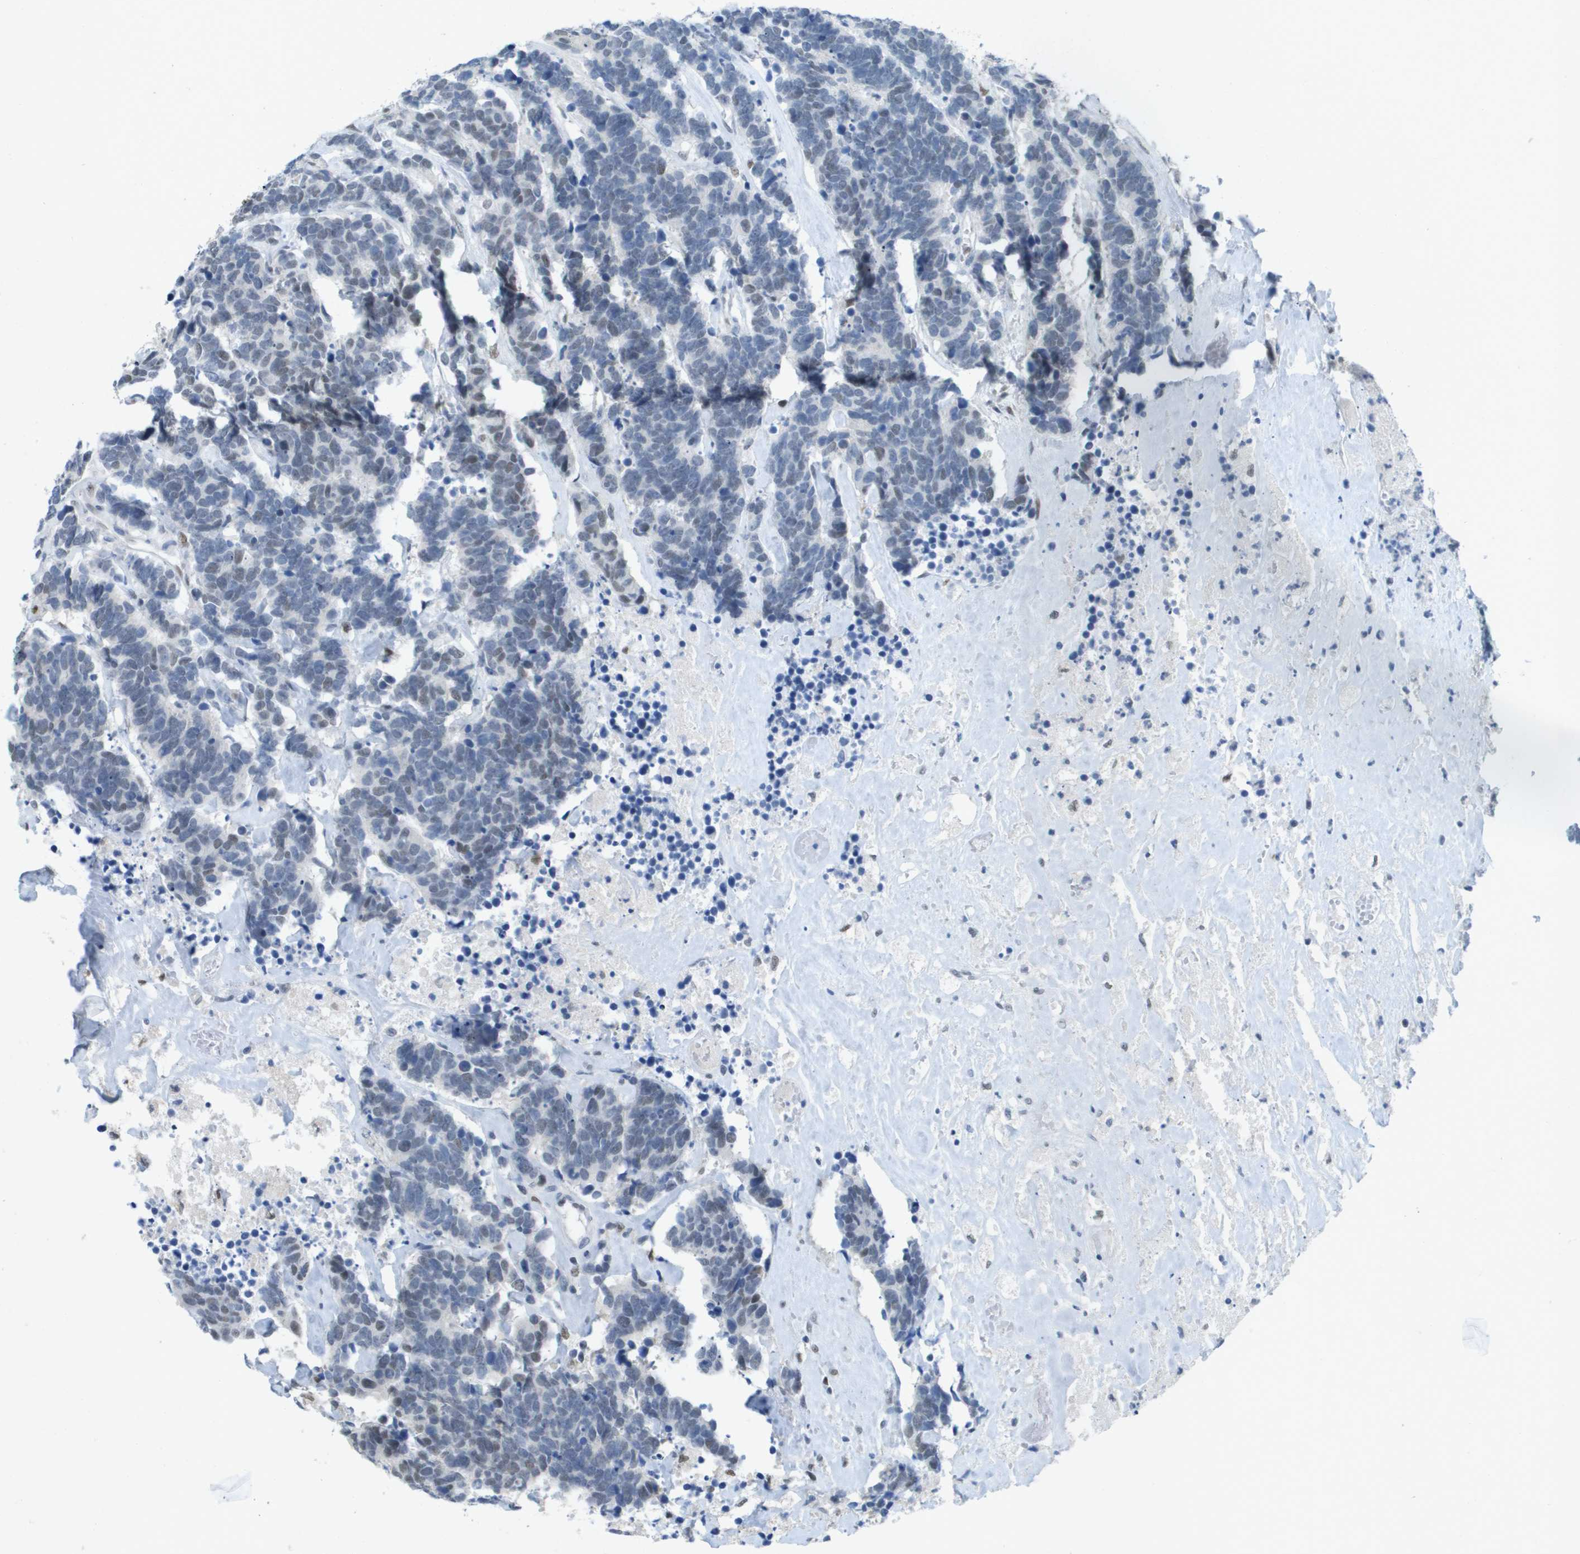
{"staining": {"intensity": "weak", "quantity": "<25%", "location": "nuclear"}, "tissue": "carcinoid", "cell_type": "Tumor cells", "image_type": "cancer", "snomed": [{"axis": "morphology", "description": "Carcinoma, NOS"}, {"axis": "morphology", "description": "Carcinoid, malignant, NOS"}, {"axis": "topography", "description": "Urinary bladder"}], "caption": "A high-resolution photomicrograph shows IHC staining of carcinoid, which shows no significant expression in tumor cells. (Stains: DAB (3,3'-diaminobenzidine) IHC with hematoxylin counter stain, Microscopy: brightfield microscopy at high magnification).", "gene": "TP53RK", "patient": {"sex": "male", "age": 57}}